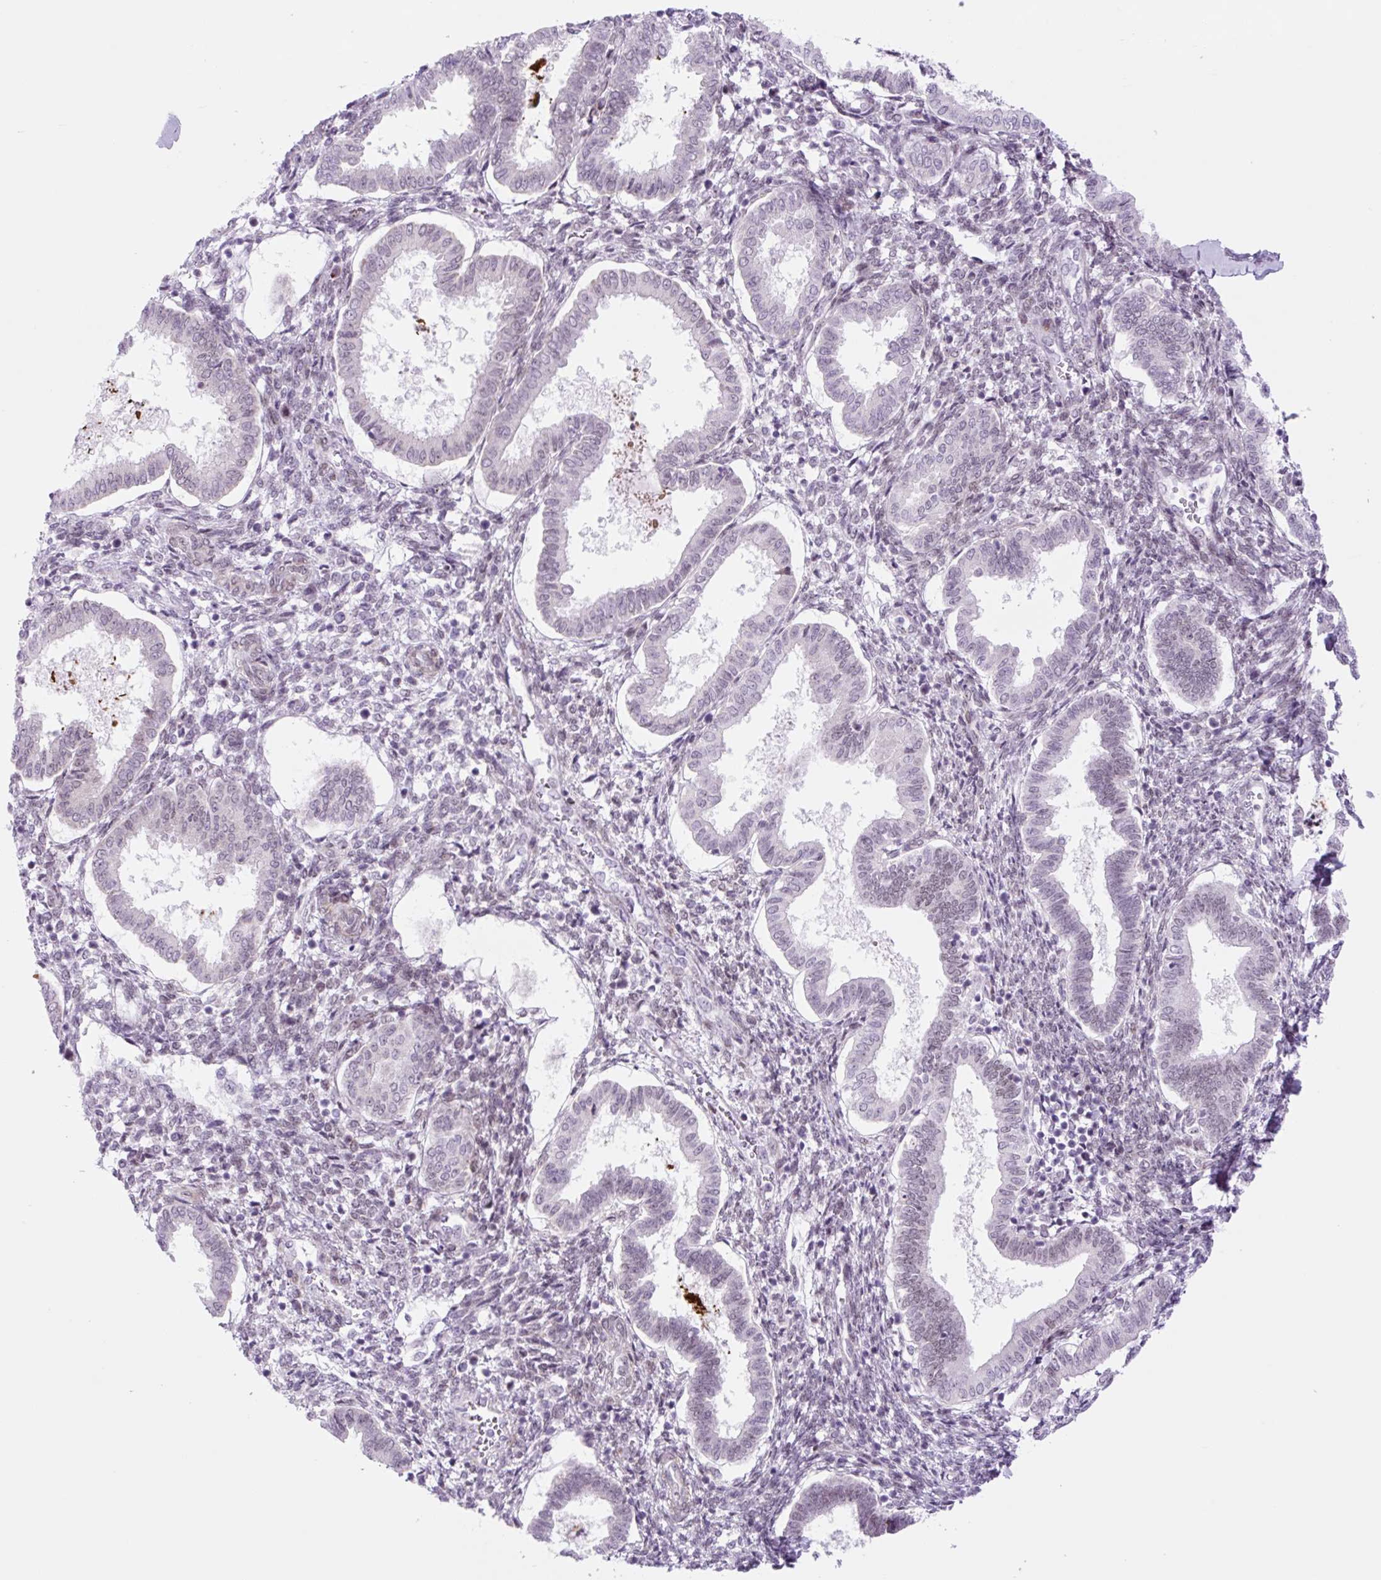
{"staining": {"intensity": "negative", "quantity": "none", "location": "none"}, "tissue": "endometrium", "cell_type": "Cells in endometrial stroma", "image_type": "normal", "snomed": [{"axis": "morphology", "description": "Normal tissue, NOS"}, {"axis": "topography", "description": "Endometrium"}], "caption": "The image shows no significant expression in cells in endometrial stroma of endometrium. (Stains: DAB (3,3'-diaminobenzidine) immunohistochemistry (IHC) with hematoxylin counter stain, Microscopy: brightfield microscopy at high magnification).", "gene": "RRS1", "patient": {"sex": "female", "age": 24}}